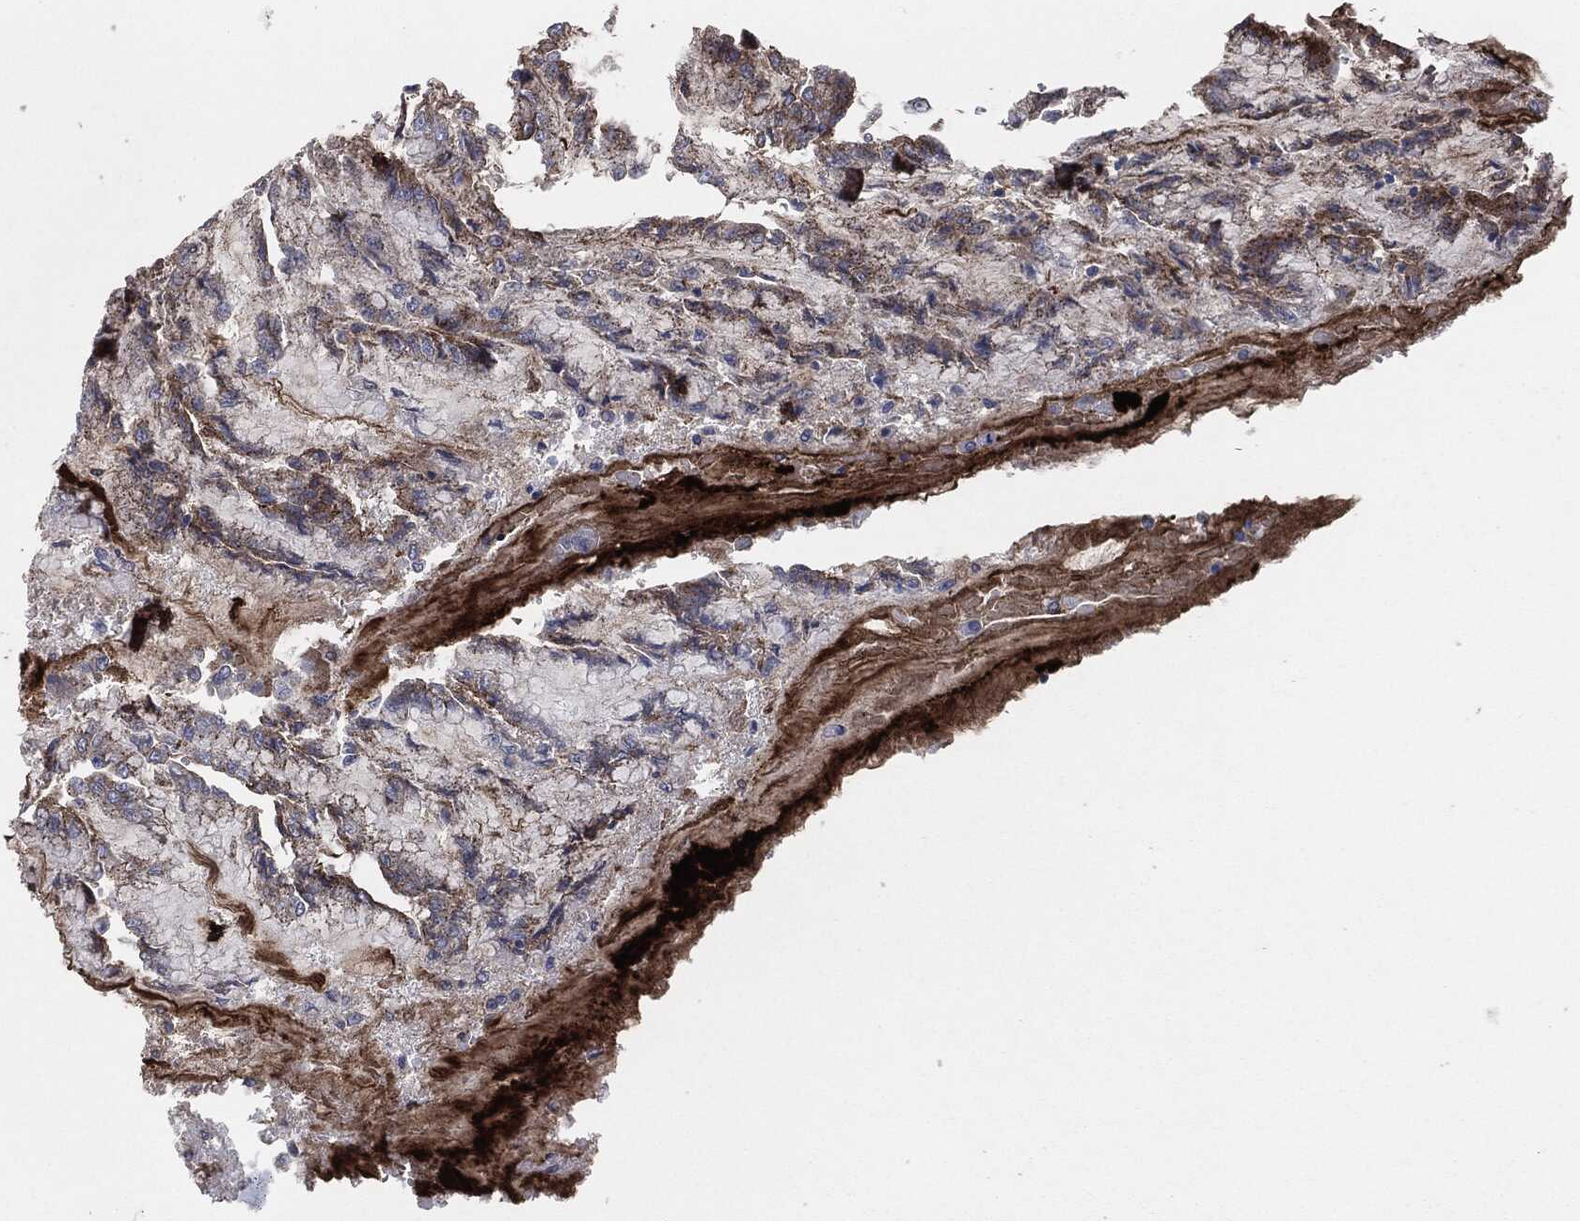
{"staining": {"intensity": "negative", "quantity": "none", "location": "none"}, "tissue": "stomach", "cell_type": "Glandular cells", "image_type": "normal", "snomed": [{"axis": "morphology", "description": "Normal tissue, NOS"}, {"axis": "morphology", "description": "Adenocarcinoma, NOS"}, {"axis": "morphology", "description": "Adenocarcinoma, High grade"}, {"axis": "topography", "description": "Stomach, upper"}, {"axis": "topography", "description": "Stomach"}], "caption": "This is a image of immunohistochemistry staining of benign stomach, which shows no expression in glandular cells.", "gene": "APOB", "patient": {"sex": "female", "age": 65}}